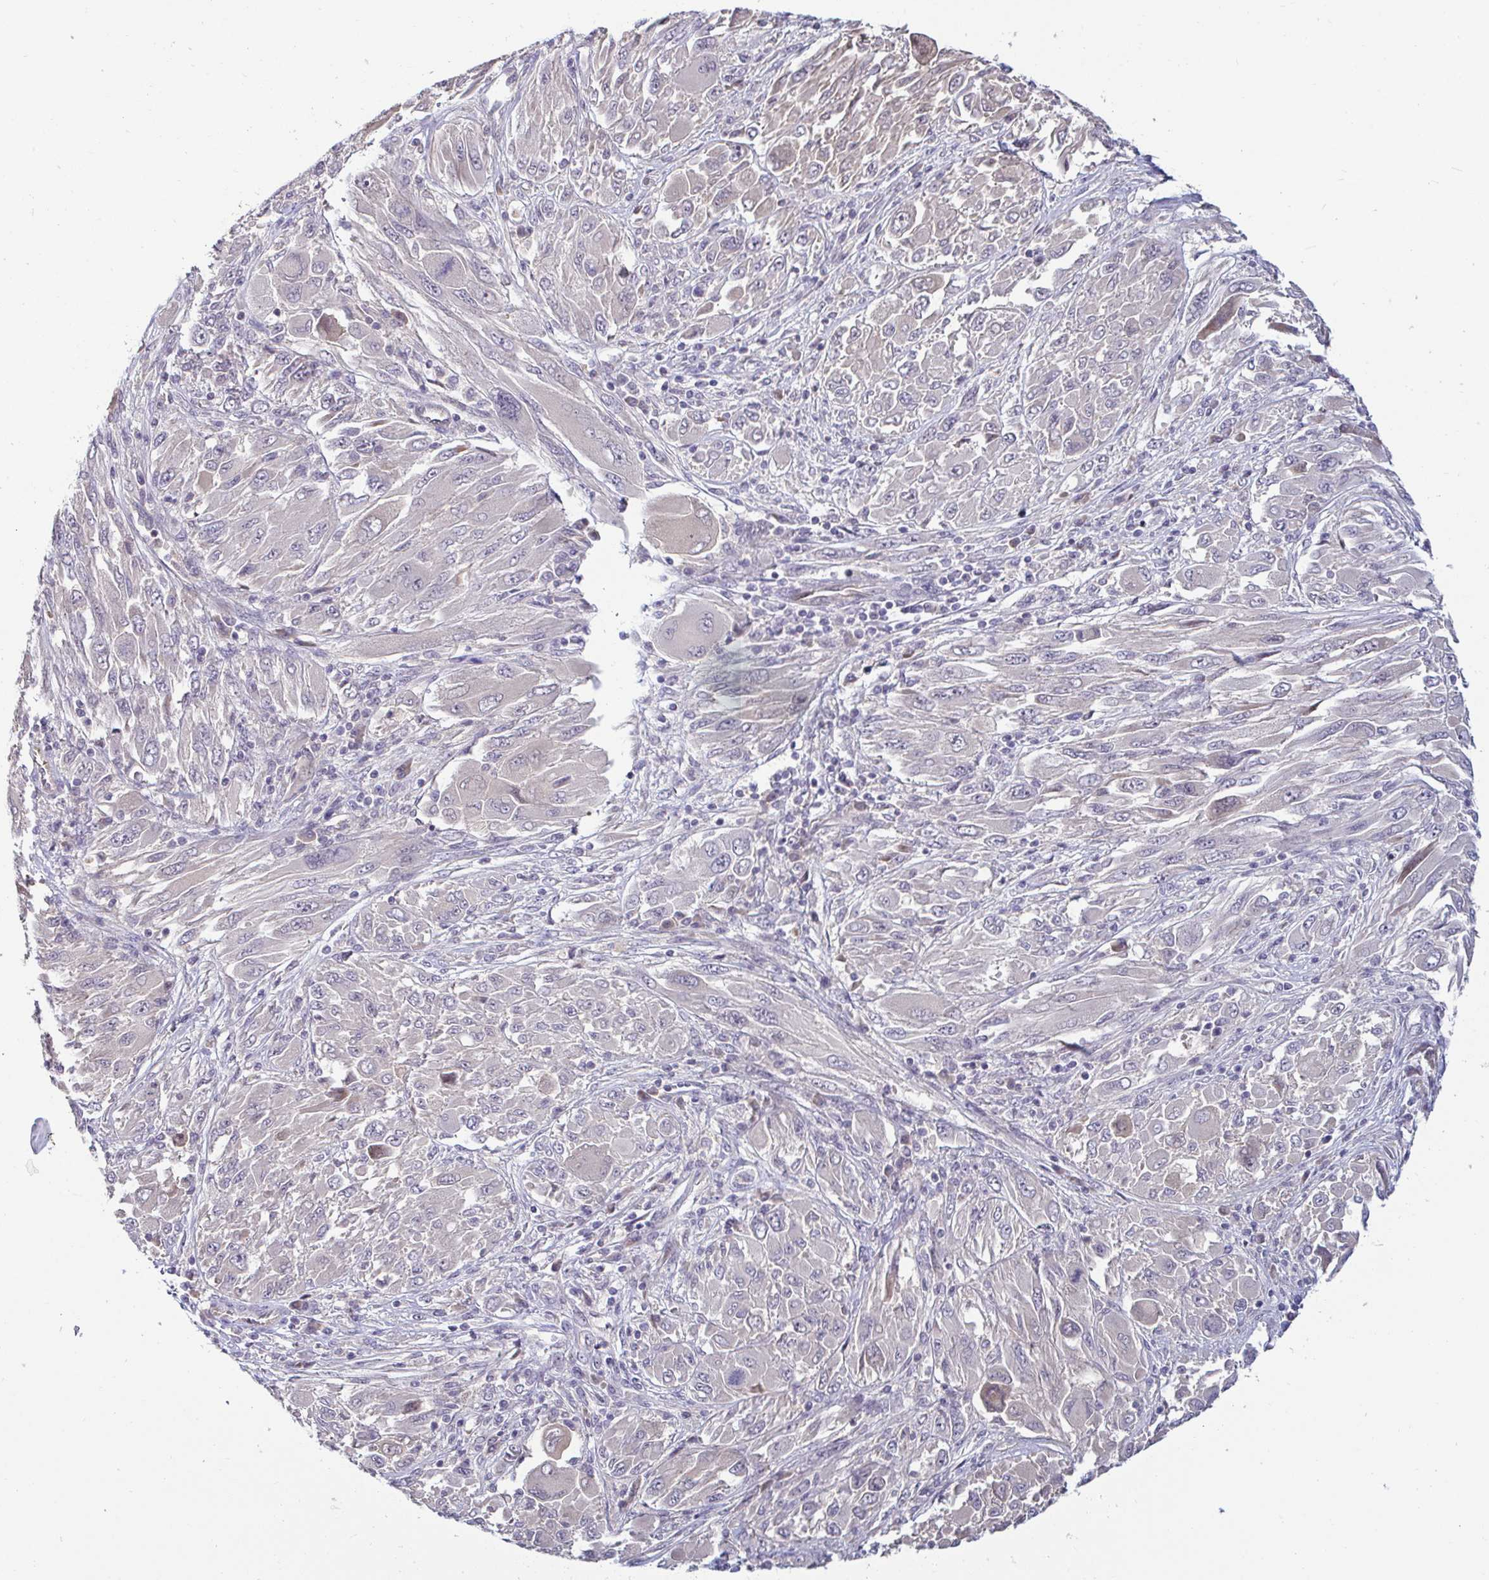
{"staining": {"intensity": "negative", "quantity": "none", "location": "none"}, "tissue": "melanoma", "cell_type": "Tumor cells", "image_type": "cancer", "snomed": [{"axis": "morphology", "description": "Malignant melanoma, NOS"}, {"axis": "topography", "description": "Skin"}], "caption": "Histopathology image shows no protein expression in tumor cells of melanoma tissue.", "gene": "GSTM1", "patient": {"sex": "female", "age": 91}}